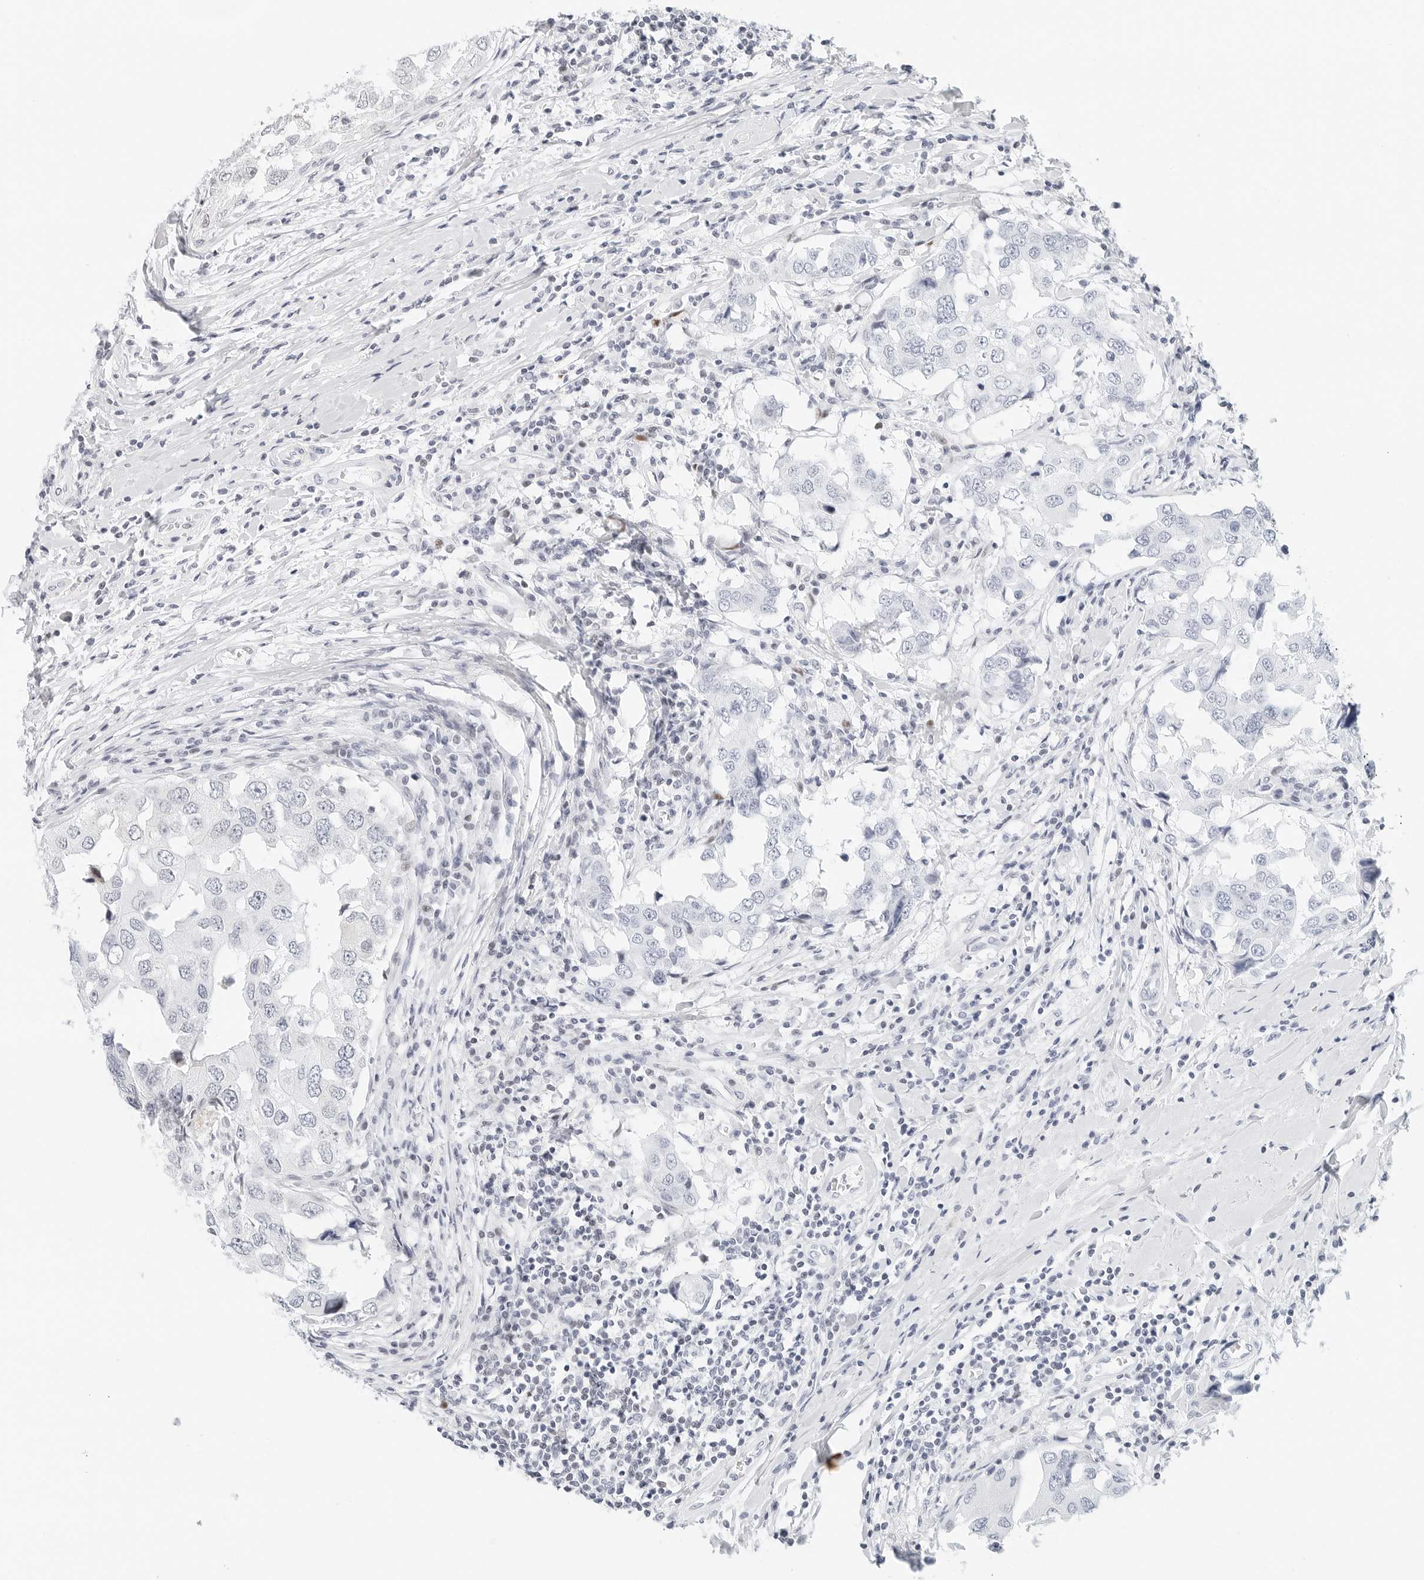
{"staining": {"intensity": "moderate", "quantity": "<25%", "location": "nuclear"}, "tissue": "breast cancer", "cell_type": "Tumor cells", "image_type": "cancer", "snomed": [{"axis": "morphology", "description": "Duct carcinoma"}, {"axis": "topography", "description": "Breast"}], "caption": "About <25% of tumor cells in breast infiltrating ductal carcinoma reveal moderate nuclear protein staining as visualized by brown immunohistochemical staining.", "gene": "NTMT2", "patient": {"sex": "female", "age": 27}}